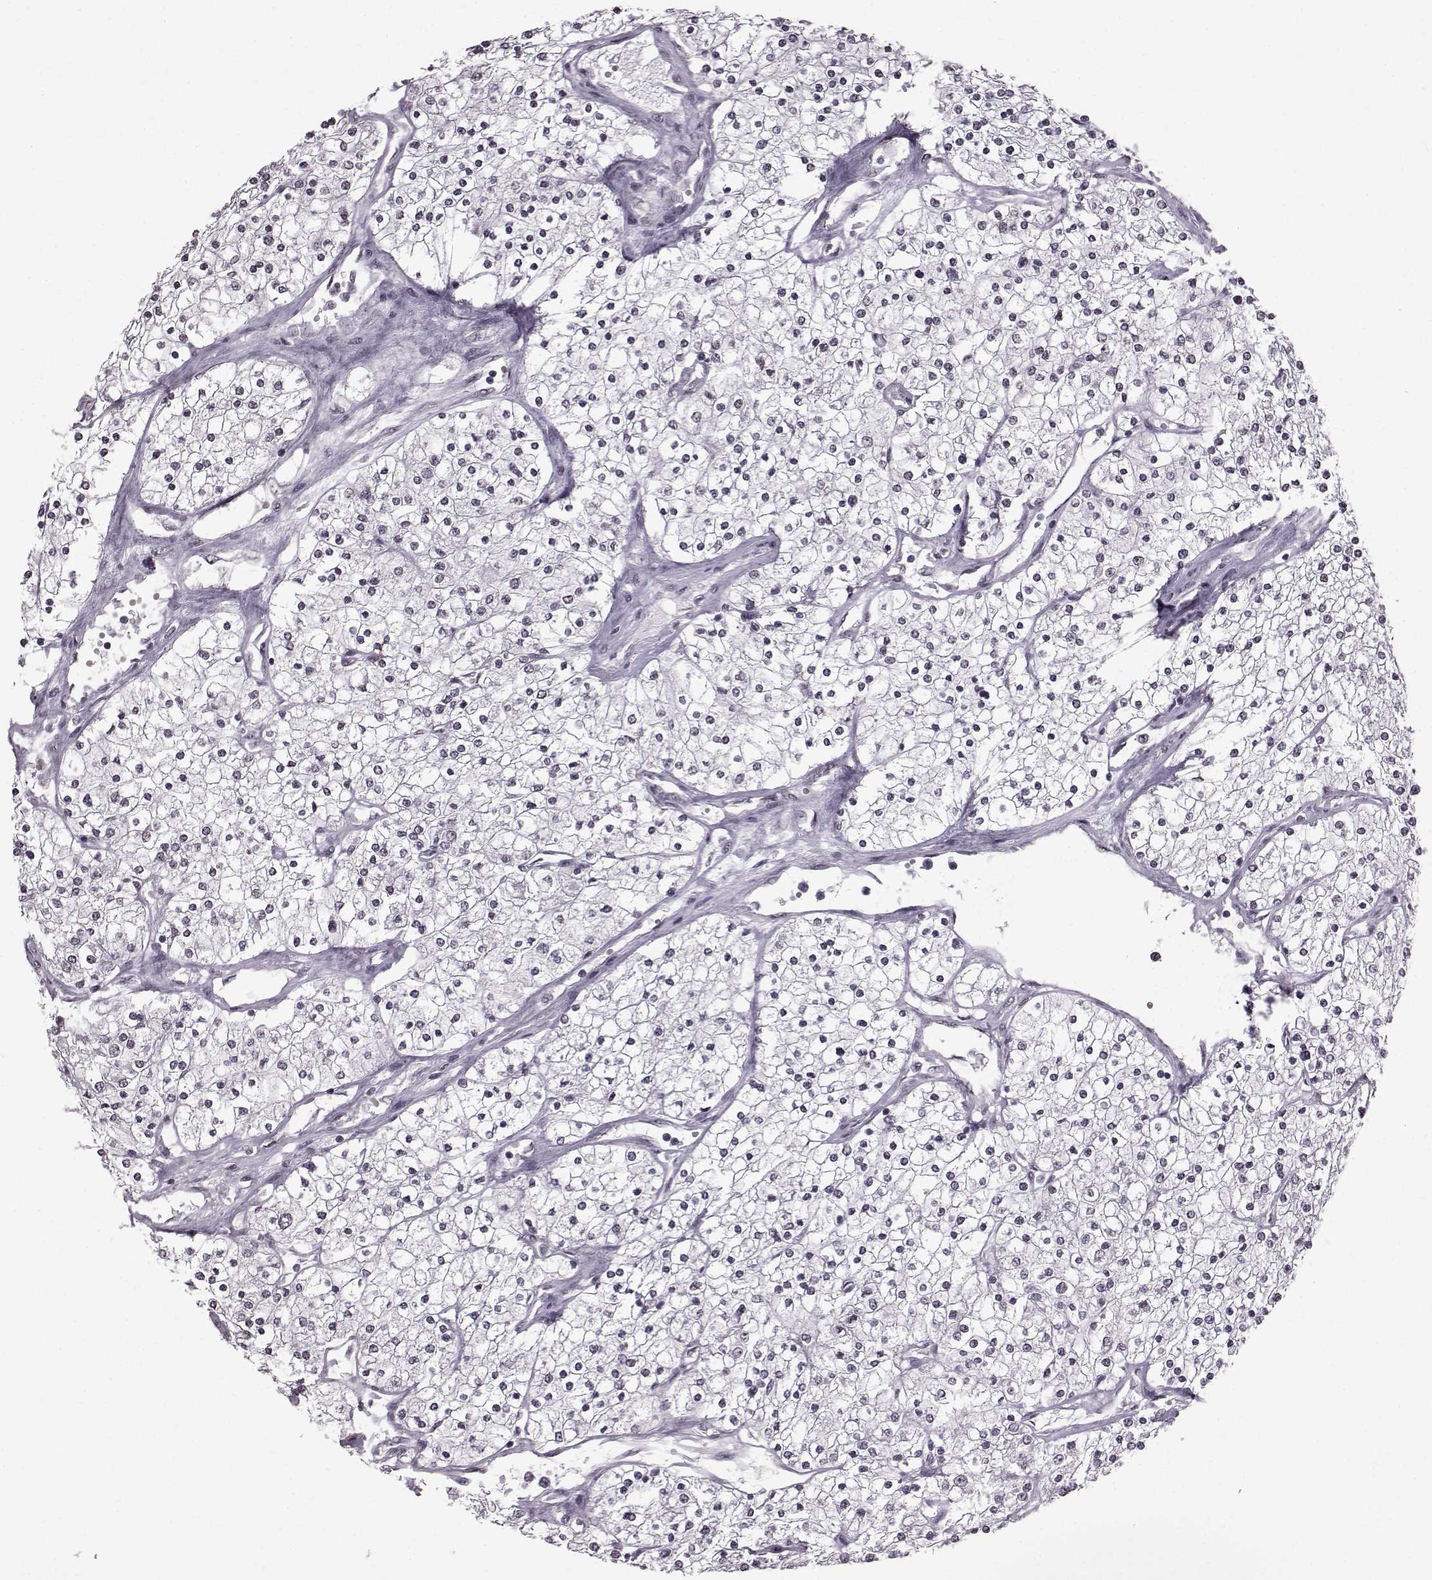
{"staining": {"intensity": "negative", "quantity": "none", "location": "none"}, "tissue": "renal cancer", "cell_type": "Tumor cells", "image_type": "cancer", "snomed": [{"axis": "morphology", "description": "Adenocarcinoma, NOS"}, {"axis": "topography", "description": "Kidney"}], "caption": "This is a histopathology image of immunohistochemistry (IHC) staining of adenocarcinoma (renal), which shows no expression in tumor cells. The staining is performed using DAB (3,3'-diaminobenzidine) brown chromogen with nuclei counter-stained in using hematoxylin.", "gene": "SLC28A2", "patient": {"sex": "male", "age": 80}}